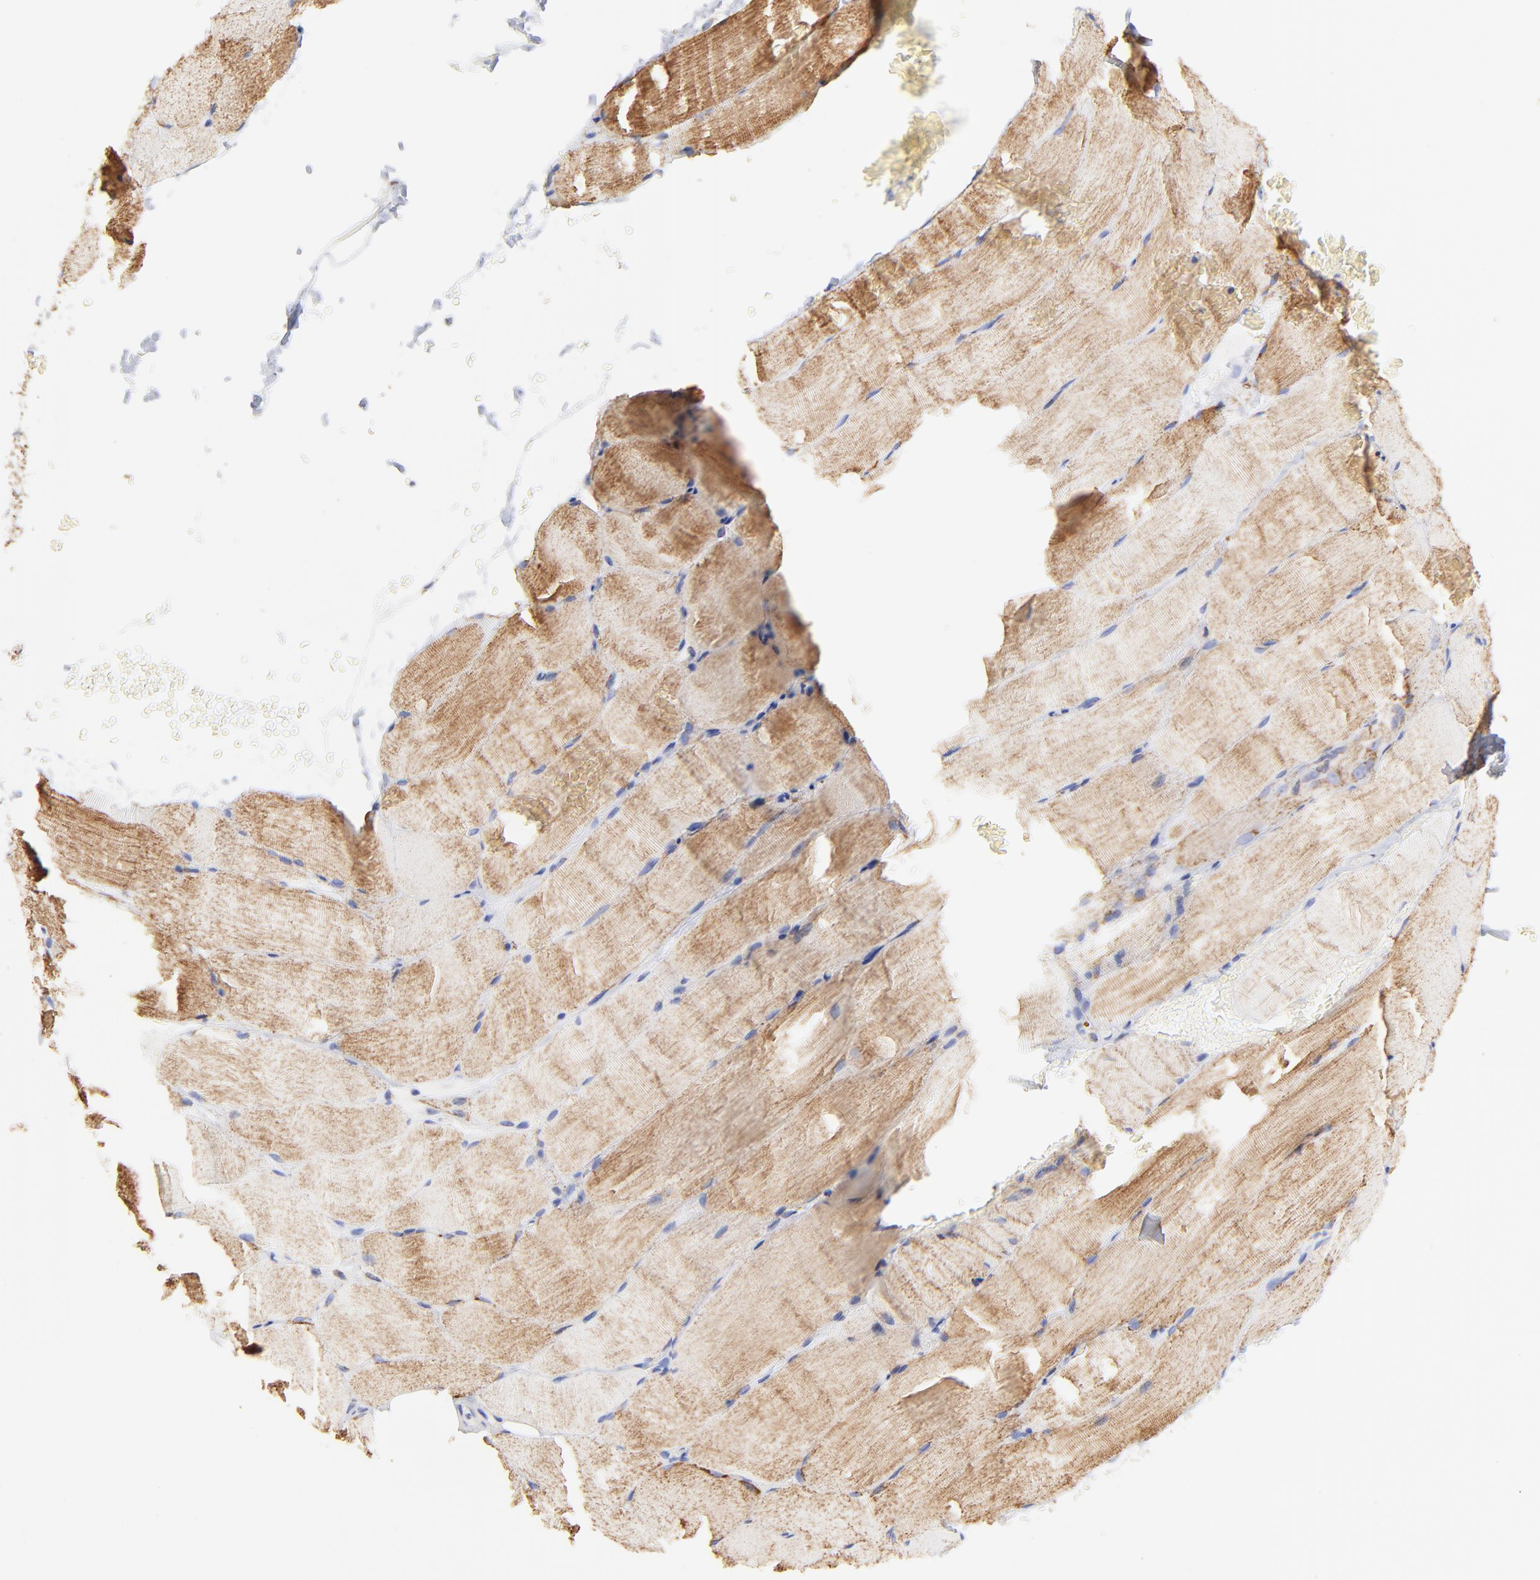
{"staining": {"intensity": "moderate", "quantity": ">75%", "location": "cytoplasmic/membranous"}, "tissue": "skeletal muscle", "cell_type": "Myocytes", "image_type": "normal", "snomed": [{"axis": "morphology", "description": "Normal tissue, NOS"}, {"axis": "topography", "description": "Skeletal muscle"}], "caption": "A medium amount of moderate cytoplasmic/membranous positivity is seen in about >75% of myocytes in normal skeletal muscle. (DAB (3,3'-diaminobenzidine) IHC, brown staining for protein, blue staining for nuclei).", "gene": "COX4I1", "patient": {"sex": "female", "age": 37}}